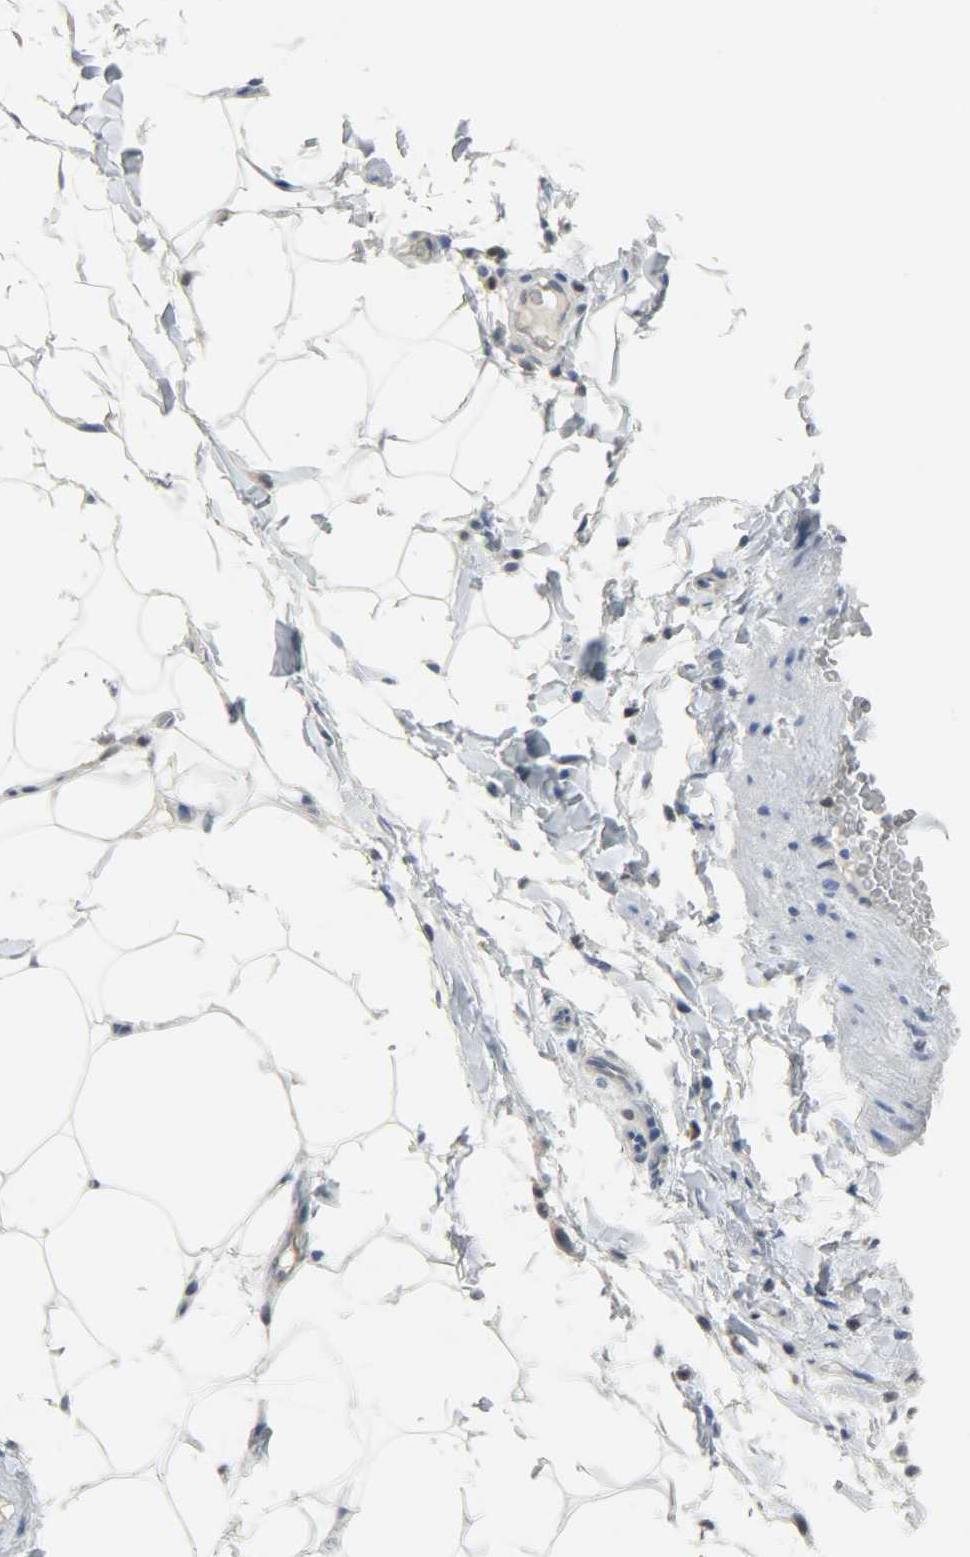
{"staining": {"intensity": "negative", "quantity": "none", "location": "none"}, "tissue": "adipose tissue", "cell_type": "Adipocytes", "image_type": "normal", "snomed": [{"axis": "morphology", "description": "Normal tissue, NOS"}, {"axis": "topography", "description": "Vascular tissue"}], "caption": "Adipocytes show no significant staining in benign adipose tissue. Nuclei are stained in blue.", "gene": "EIF4EBP1", "patient": {"sex": "male", "age": 41}}